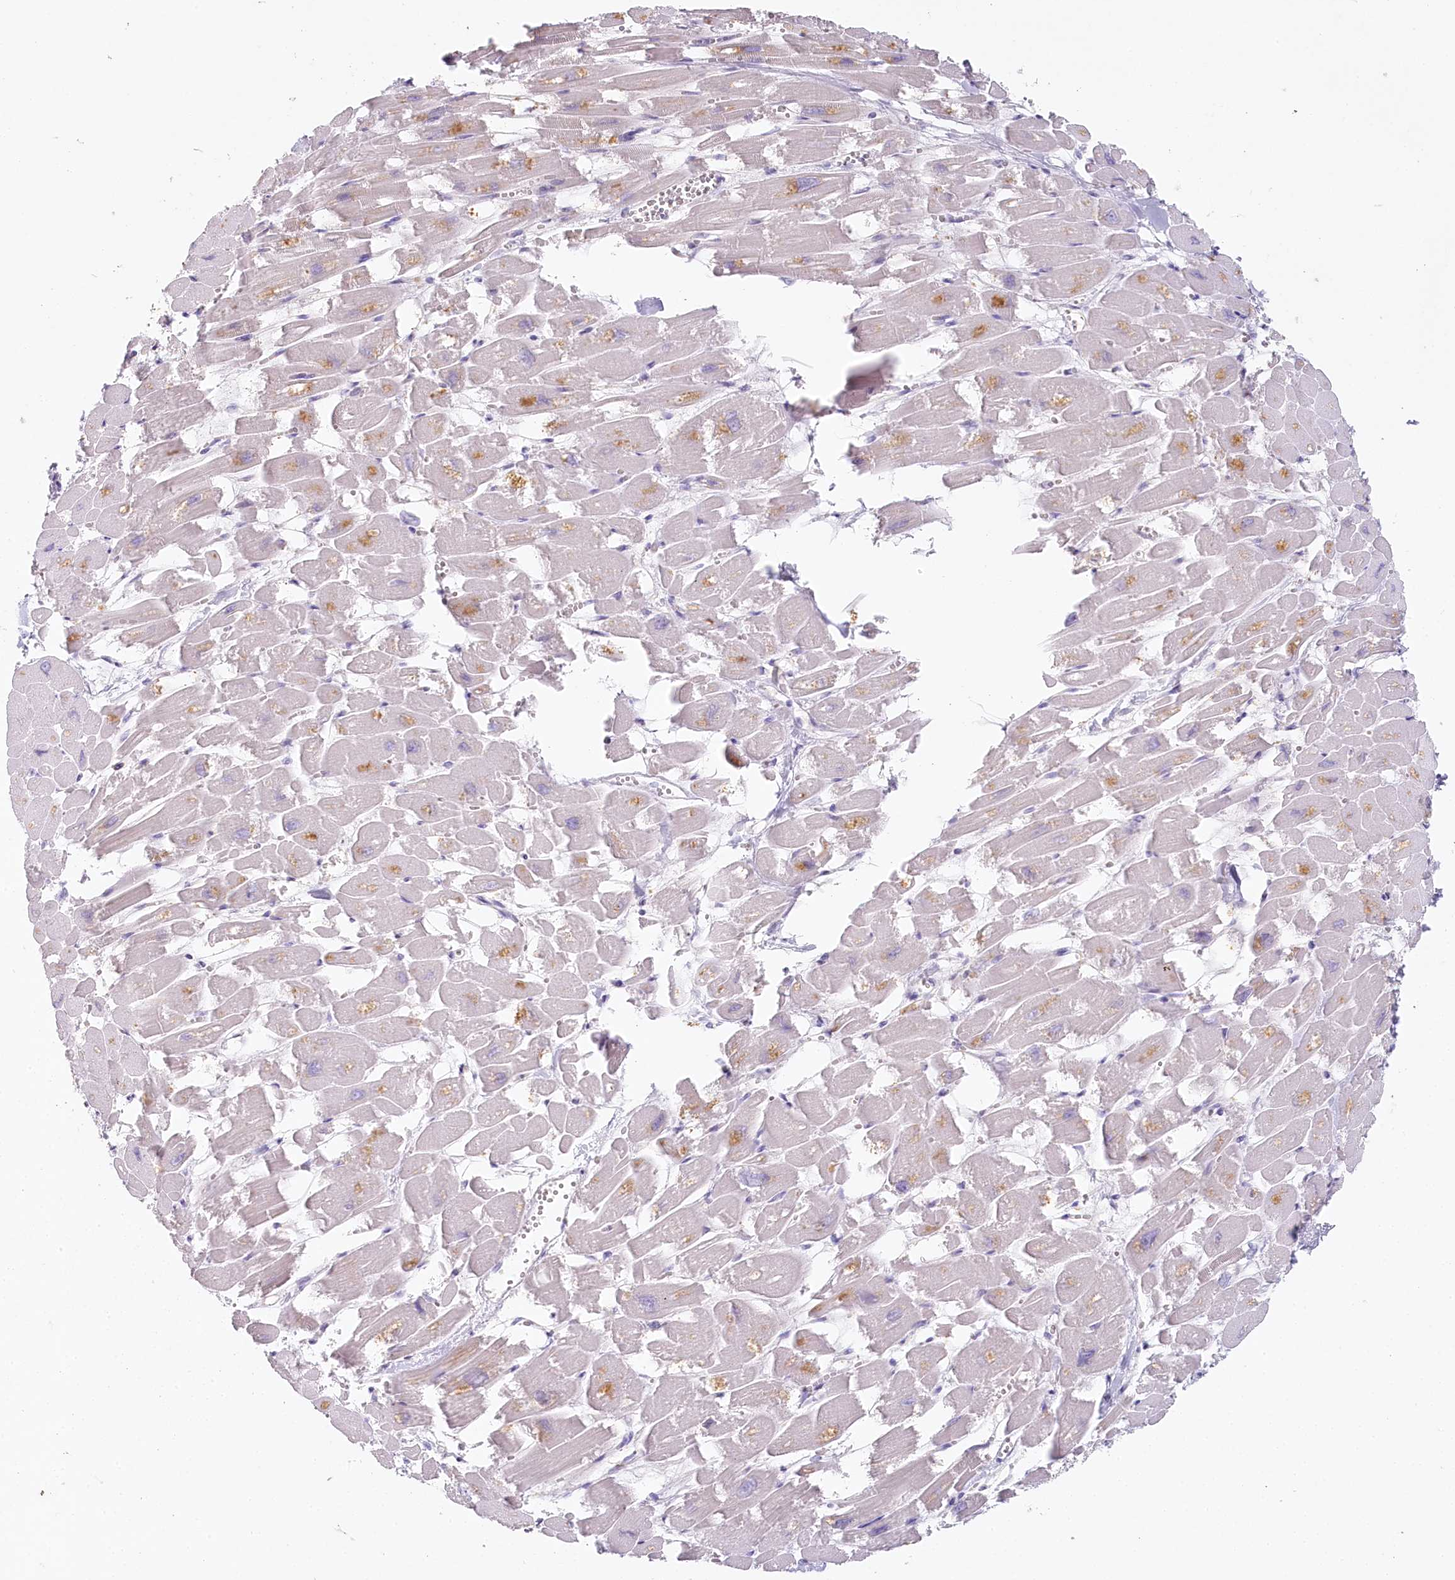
{"staining": {"intensity": "negative", "quantity": "none", "location": "none"}, "tissue": "heart muscle", "cell_type": "Cardiomyocytes", "image_type": "normal", "snomed": [{"axis": "morphology", "description": "Normal tissue, NOS"}, {"axis": "topography", "description": "Heart"}], "caption": "DAB immunohistochemical staining of normal heart muscle exhibits no significant positivity in cardiomyocytes. Nuclei are stained in blue.", "gene": "HPD", "patient": {"sex": "male", "age": 54}}